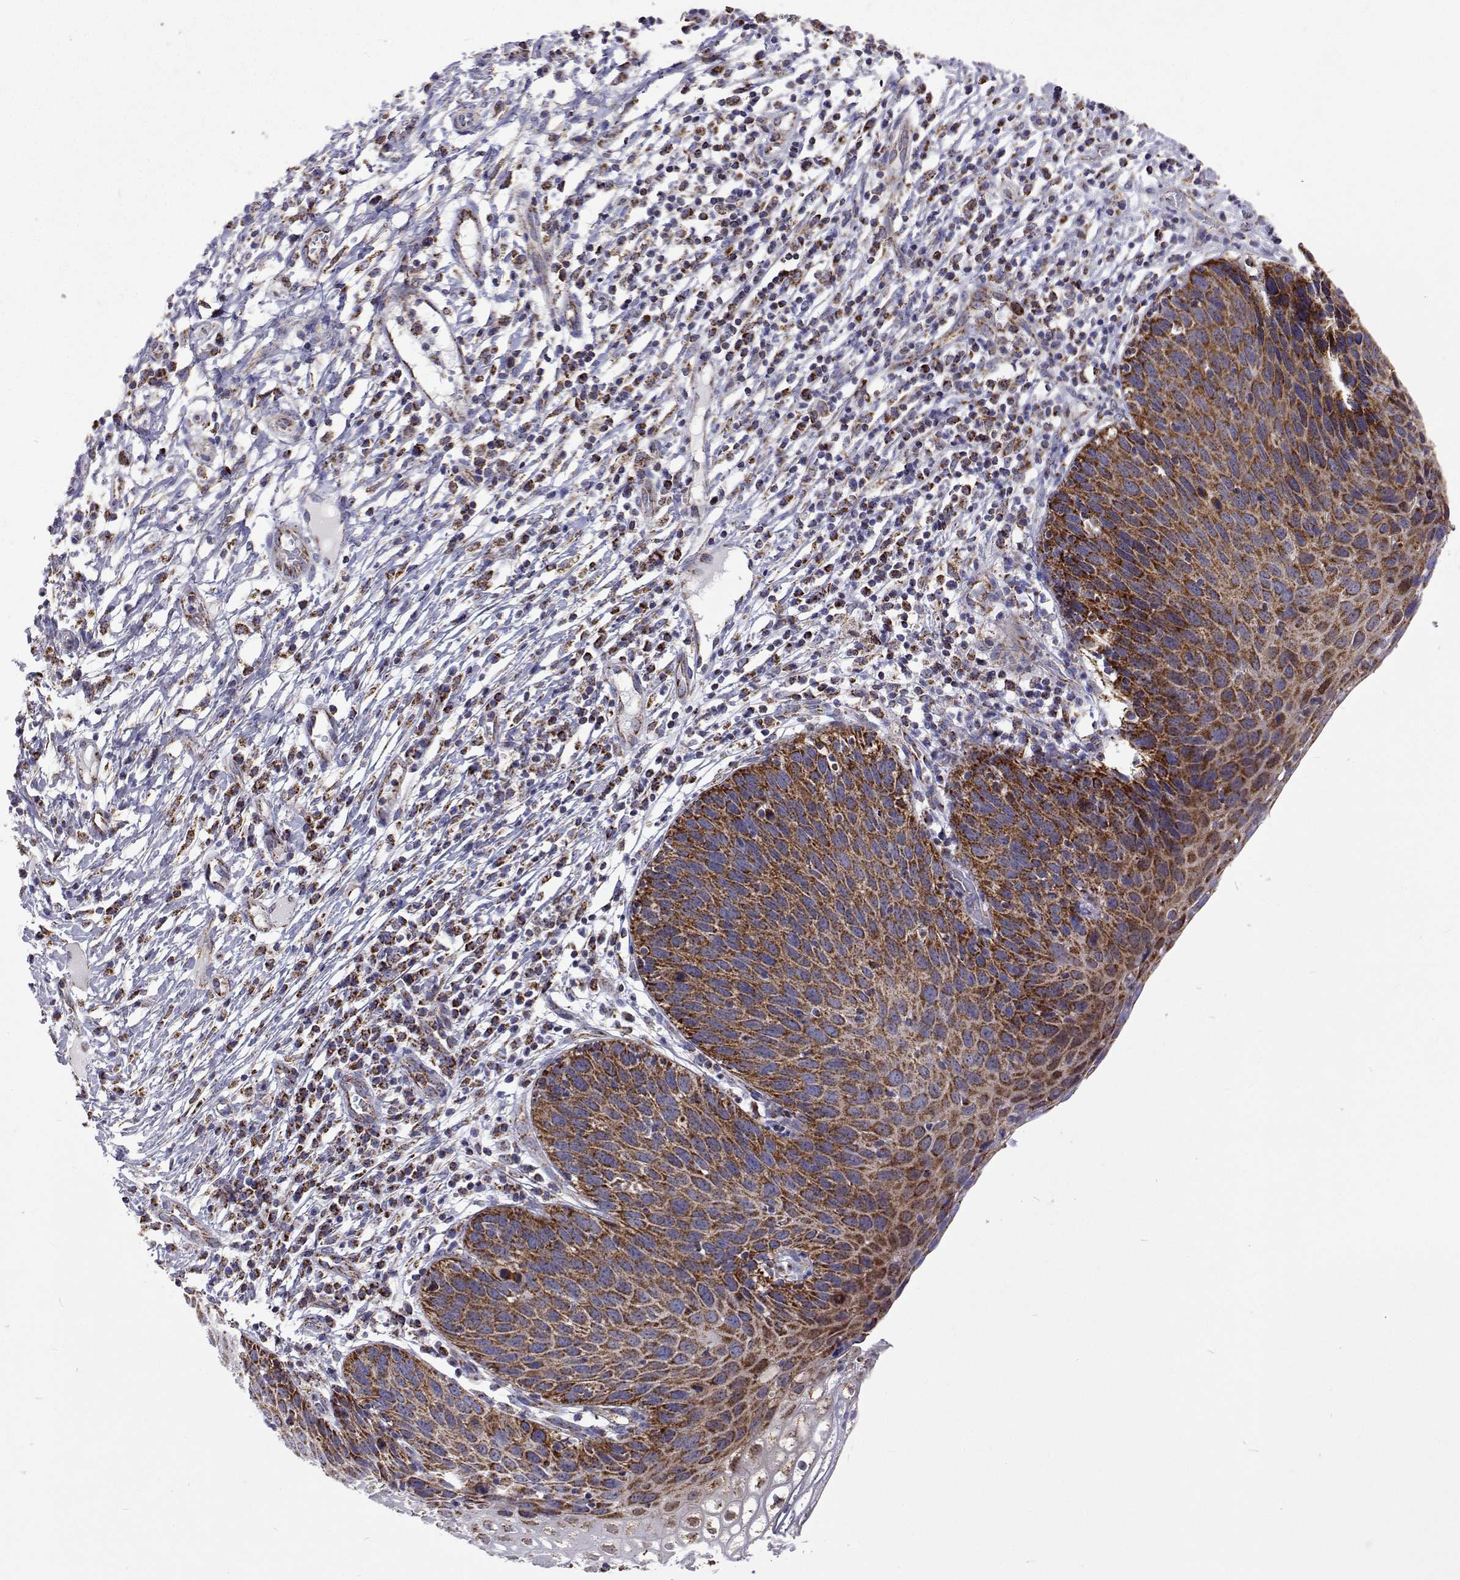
{"staining": {"intensity": "moderate", "quantity": "25%-75%", "location": "cytoplasmic/membranous"}, "tissue": "cervix", "cell_type": "Glandular cells", "image_type": "normal", "snomed": [{"axis": "morphology", "description": "Normal tissue, NOS"}, {"axis": "topography", "description": "Cervix"}], "caption": "The immunohistochemical stain labels moderate cytoplasmic/membranous expression in glandular cells of unremarkable cervix. (Brightfield microscopy of DAB IHC at high magnification).", "gene": "MCCC2", "patient": {"sex": "female", "age": 36}}